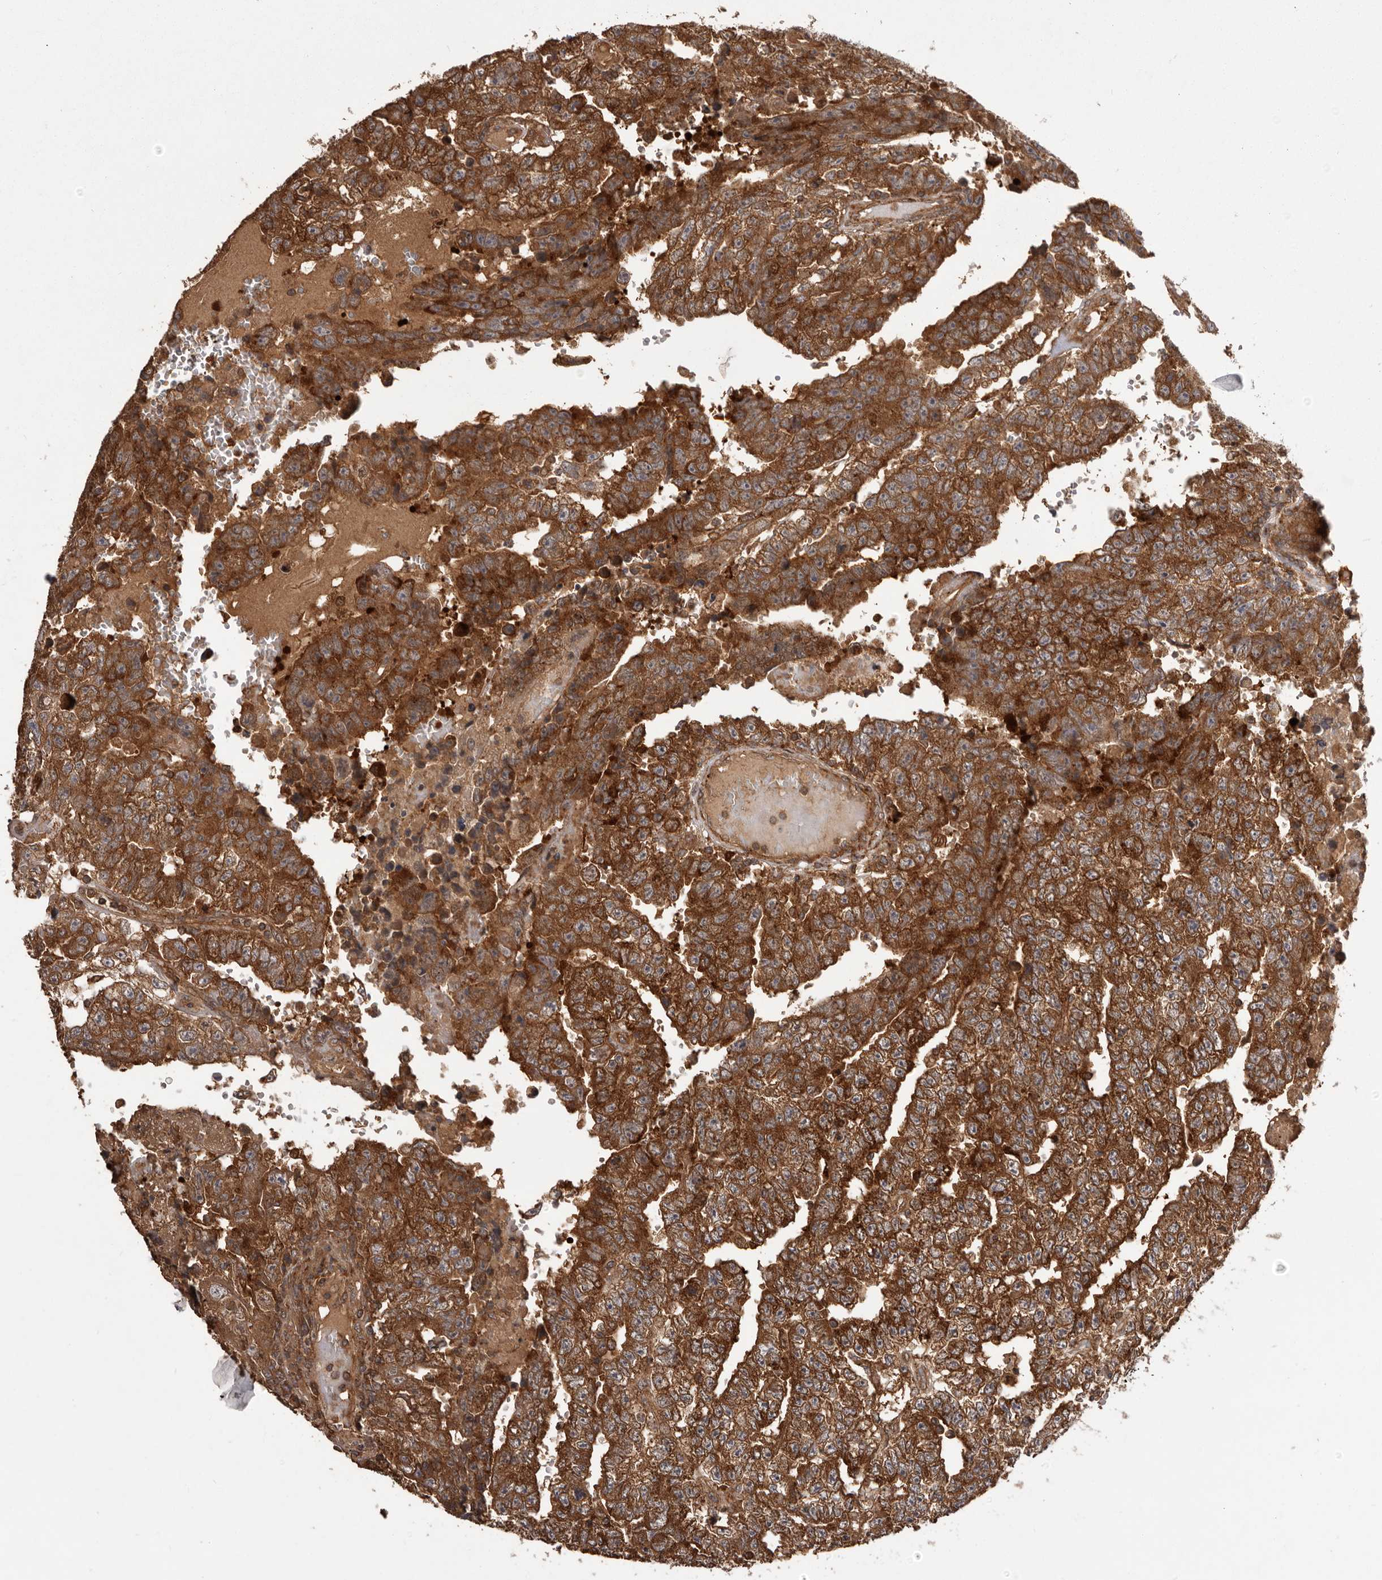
{"staining": {"intensity": "strong", "quantity": ">75%", "location": "cytoplasmic/membranous"}, "tissue": "testis cancer", "cell_type": "Tumor cells", "image_type": "cancer", "snomed": [{"axis": "morphology", "description": "Carcinoma, Embryonal, NOS"}, {"axis": "topography", "description": "Testis"}], "caption": "Tumor cells show high levels of strong cytoplasmic/membranous expression in about >75% of cells in embryonal carcinoma (testis).", "gene": "SLC22A3", "patient": {"sex": "male", "age": 25}}